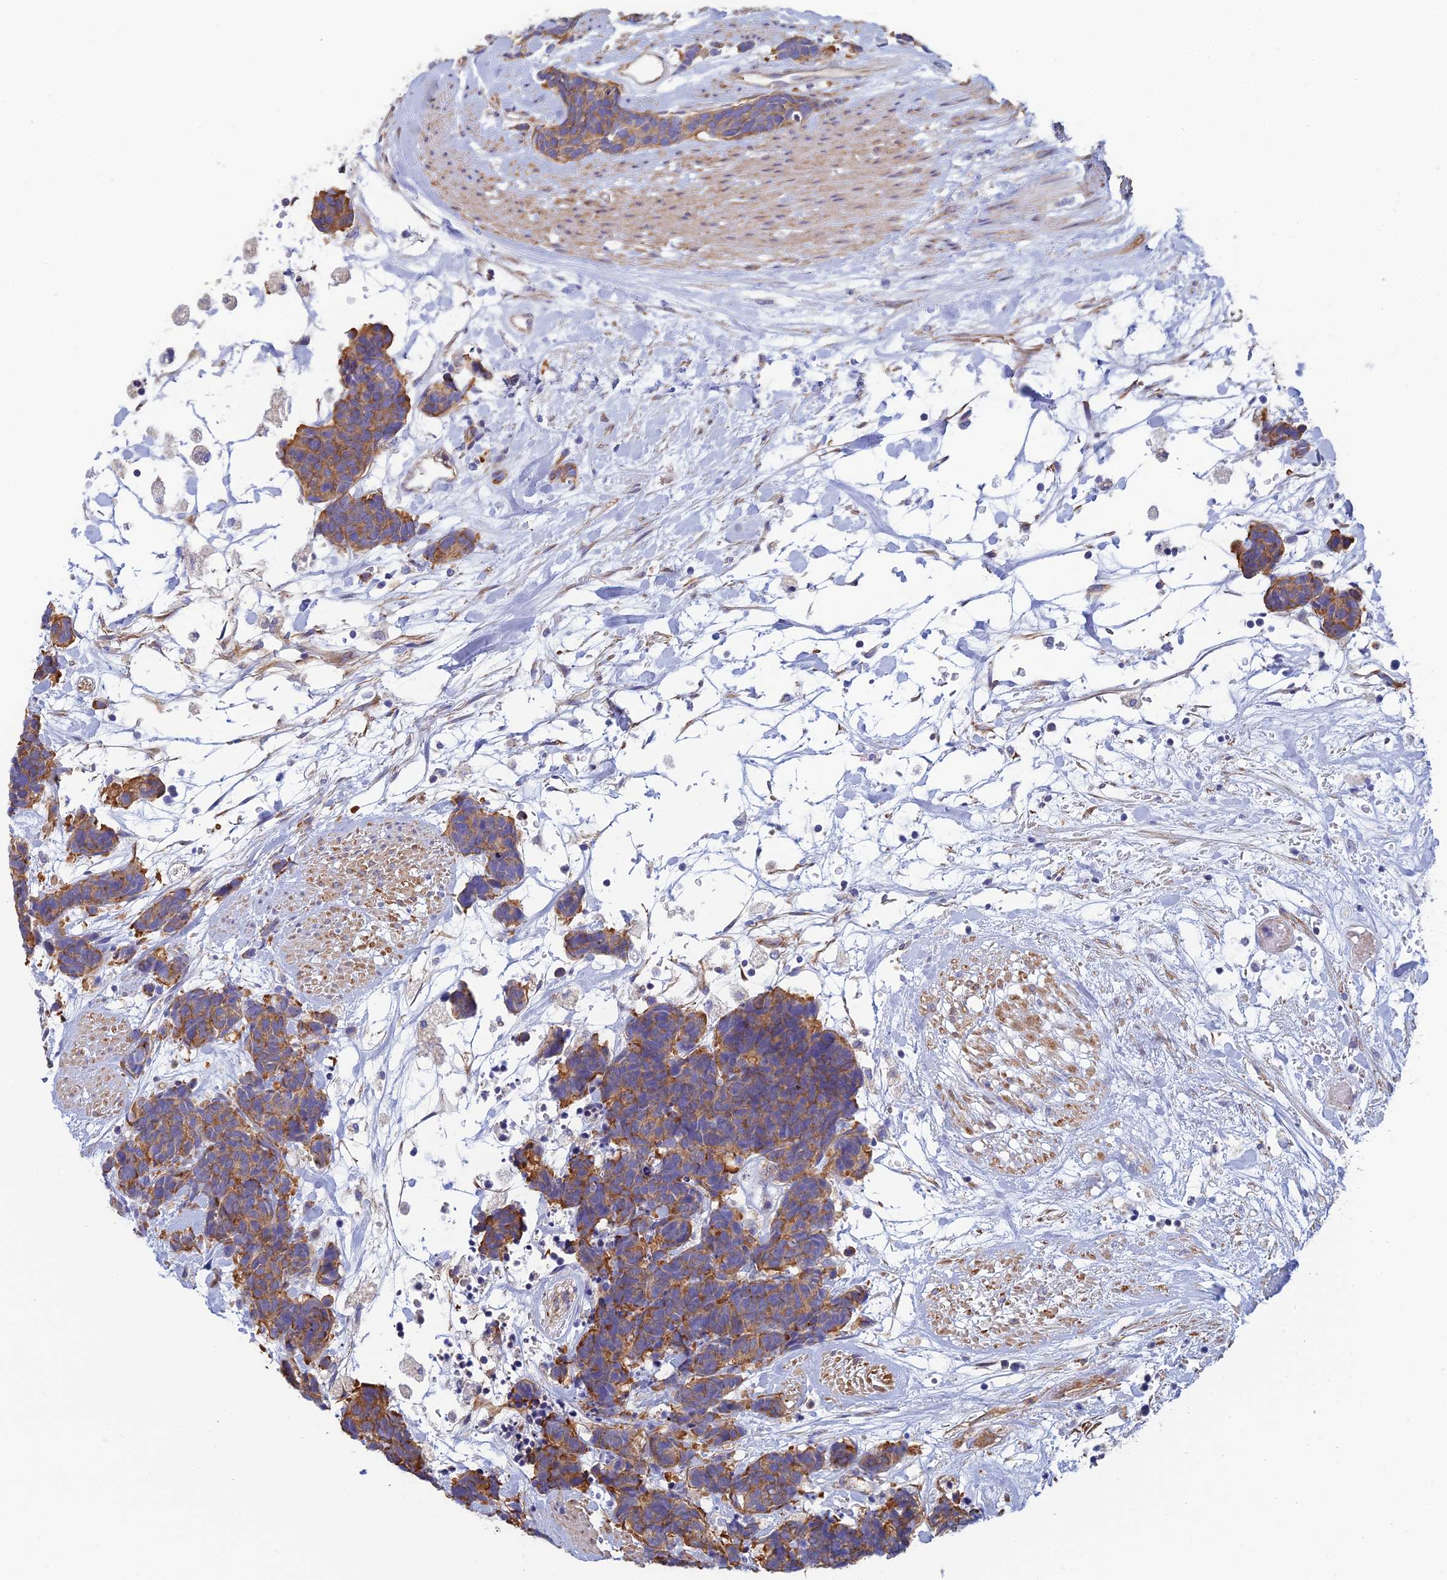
{"staining": {"intensity": "moderate", "quantity": ">75%", "location": "cytoplasmic/membranous"}, "tissue": "carcinoid", "cell_type": "Tumor cells", "image_type": "cancer", "snomed": [{"axis": "morphology", "description": "Carcinoma, NOS"}, {"axis": "morphology", "description": "Carcinoid, malignant, NOS"}, {"axis": "topography", "description": "Urinary bladder"}], "caption": "Approximately >75% of tumor cells in carcinoma exhibit moderate cytoplasmic/membranous protein expression as visualized by brown immunohistochemical staining.", "gene": "PCDHA5", "patient": {"sex": "male", "age": 57}}